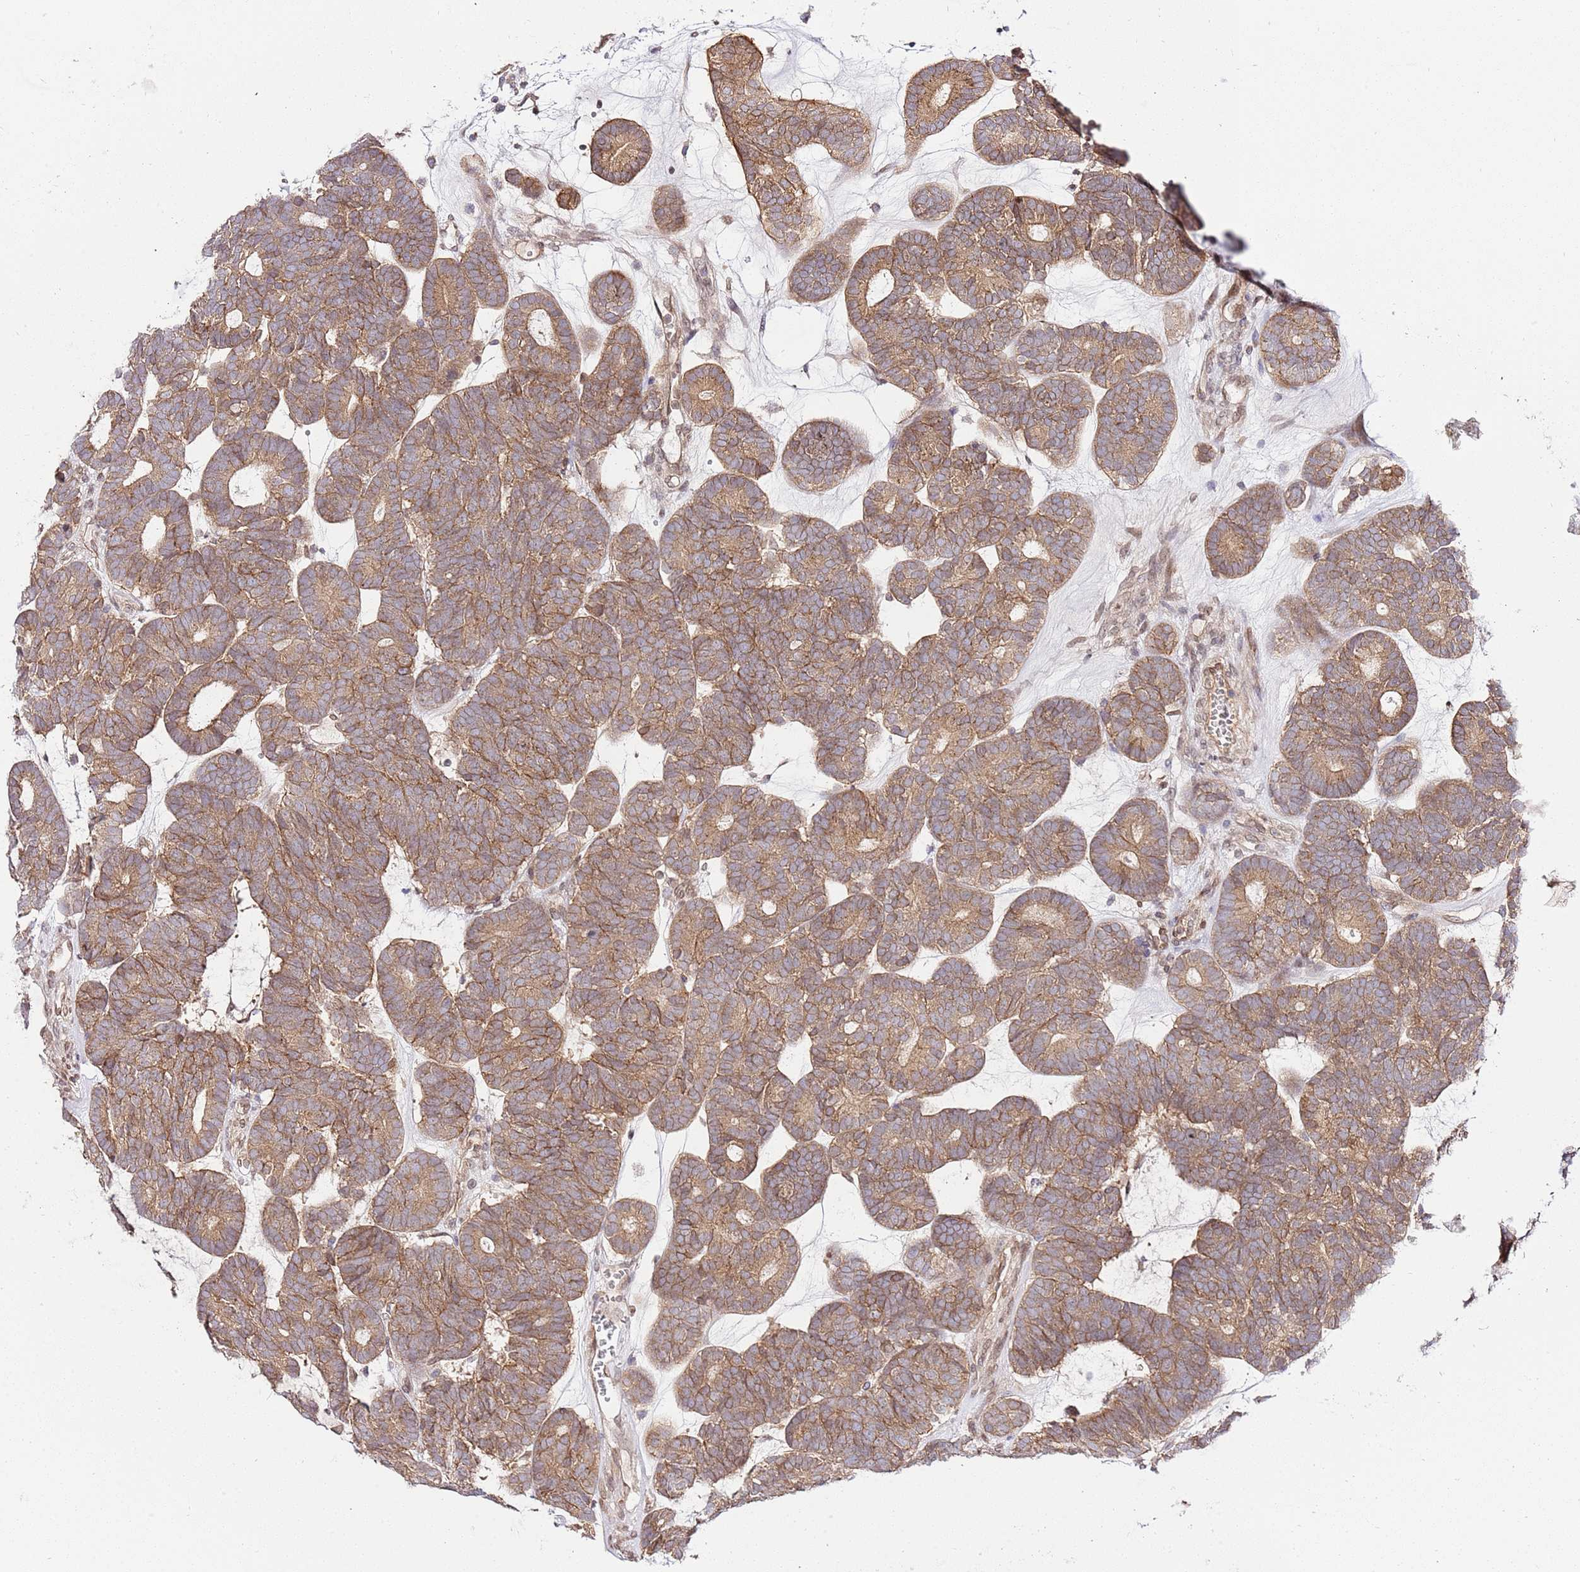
{"staining": {"intensity": "moderate", "quantity": ">75%", "location": "cytoplasmic/membranous"}, "tissue": "head and neck cancer", "cell_type": "Tumor cells", "image_type": "cancer", "snomed": [{"axis": "morphology", "description": "Adenocarcinoma, NOS"}, {"axis": "topography", "description": "Head-Neck"}], "caption": "Head and neck cancer (adenocarcinoma) stained with a protein marker exhibits moderate staining in tumor cells.", "gene": "TRIM37", "patient": {"sex": "female", "age": 81}}